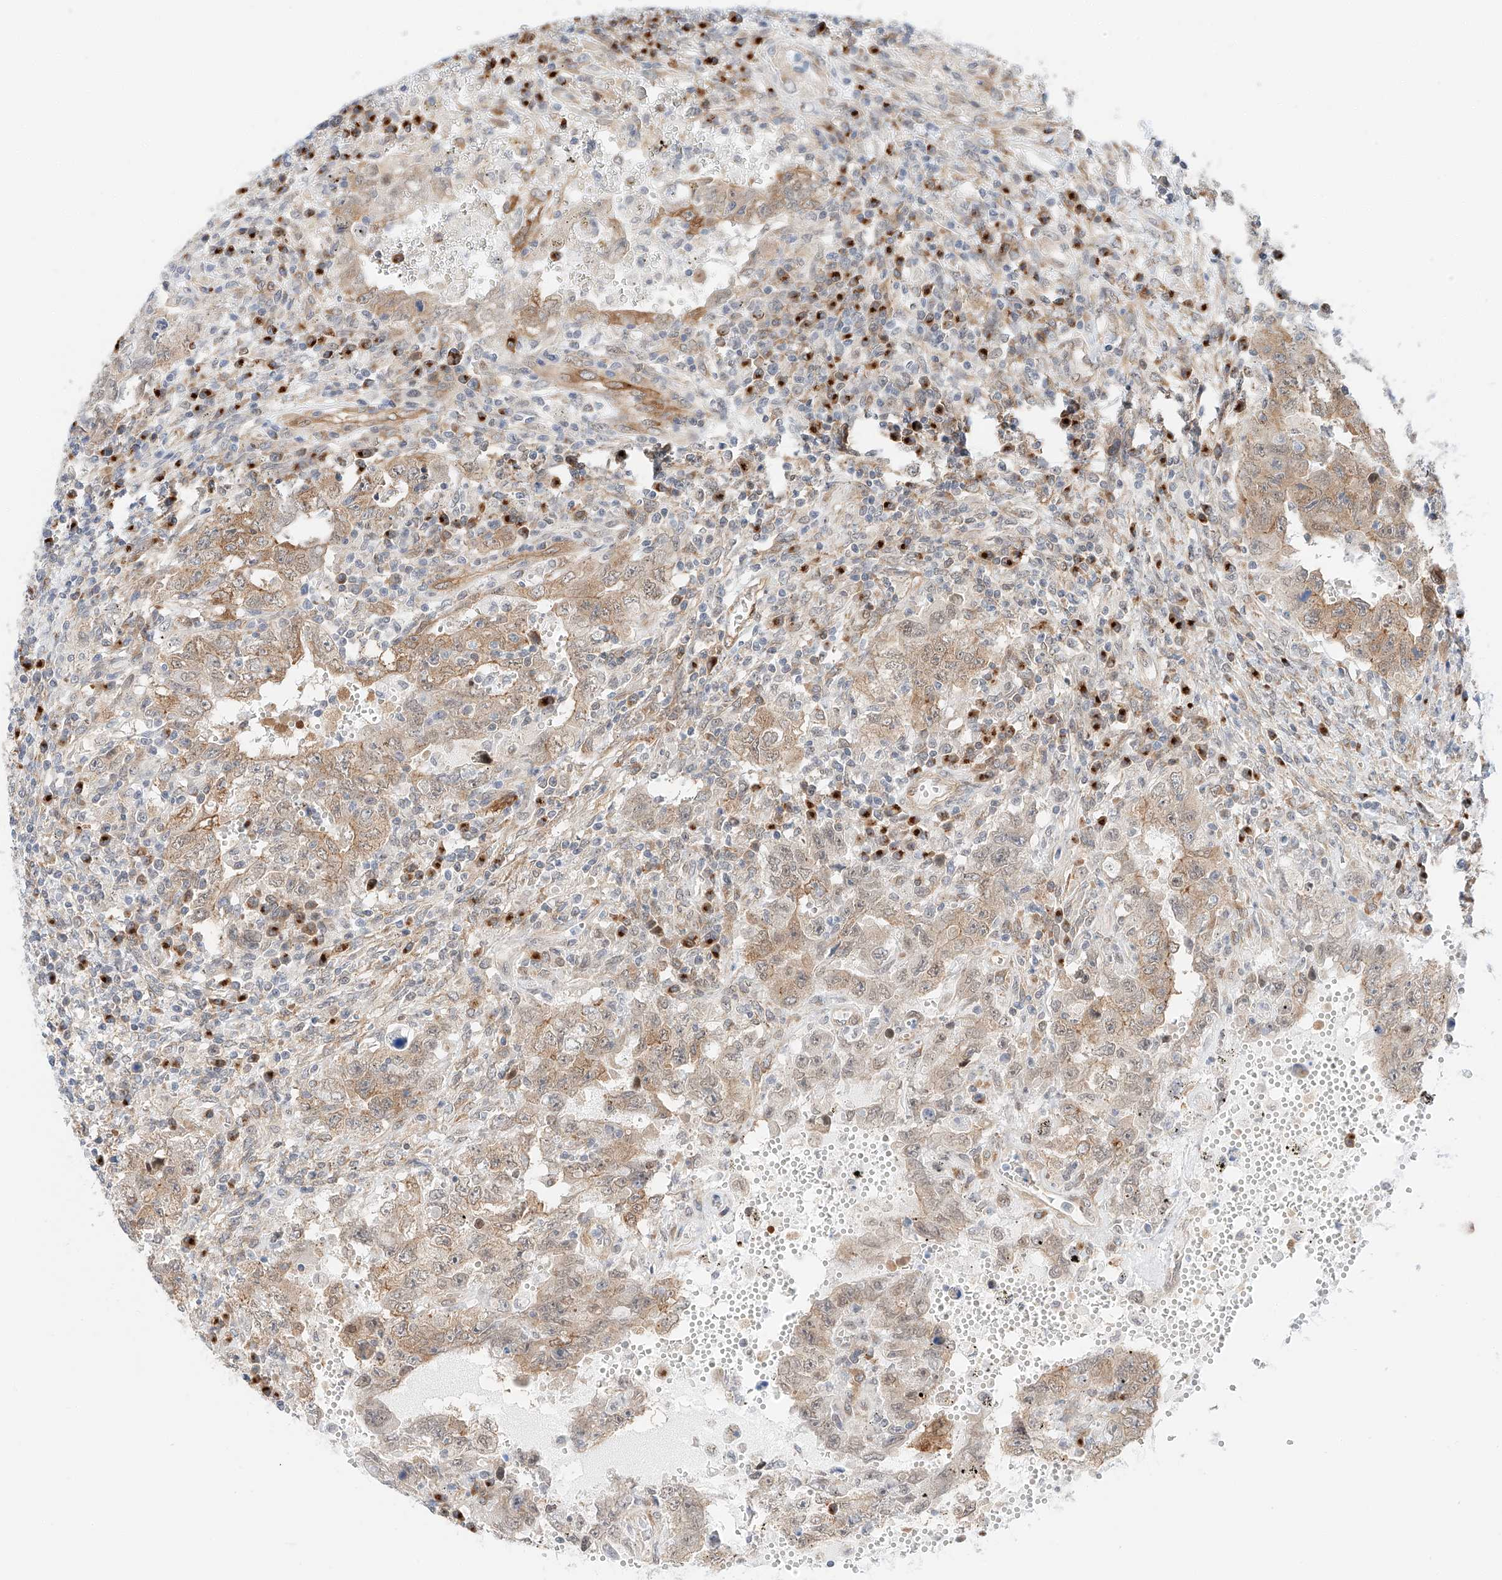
{"staining": {"intensity": "moderate", "quantity": "25%-75%", "location": "cytoplasmic/membranous"}, "tissue": "testis cancer", "cell_type": "Tumor cells", "image_type": "cancer", "snomed": [{"axis": "morphology", "description": "Carcinoma, Embryonal, NOS"}, {"axis": "topography", "description": "Testis"}], "caption": "DAB immunohistochemical staining of testis cancer (embryonal carcinoma) displays moderate cytoplasmic/membranous protein expression in approximately 25%-75% of tumor cells. (Brightfield microscopy of DAB IHC at high magnification).", "gene": "CARMIL1", "patient": {"sex": "male", "age": 26}}